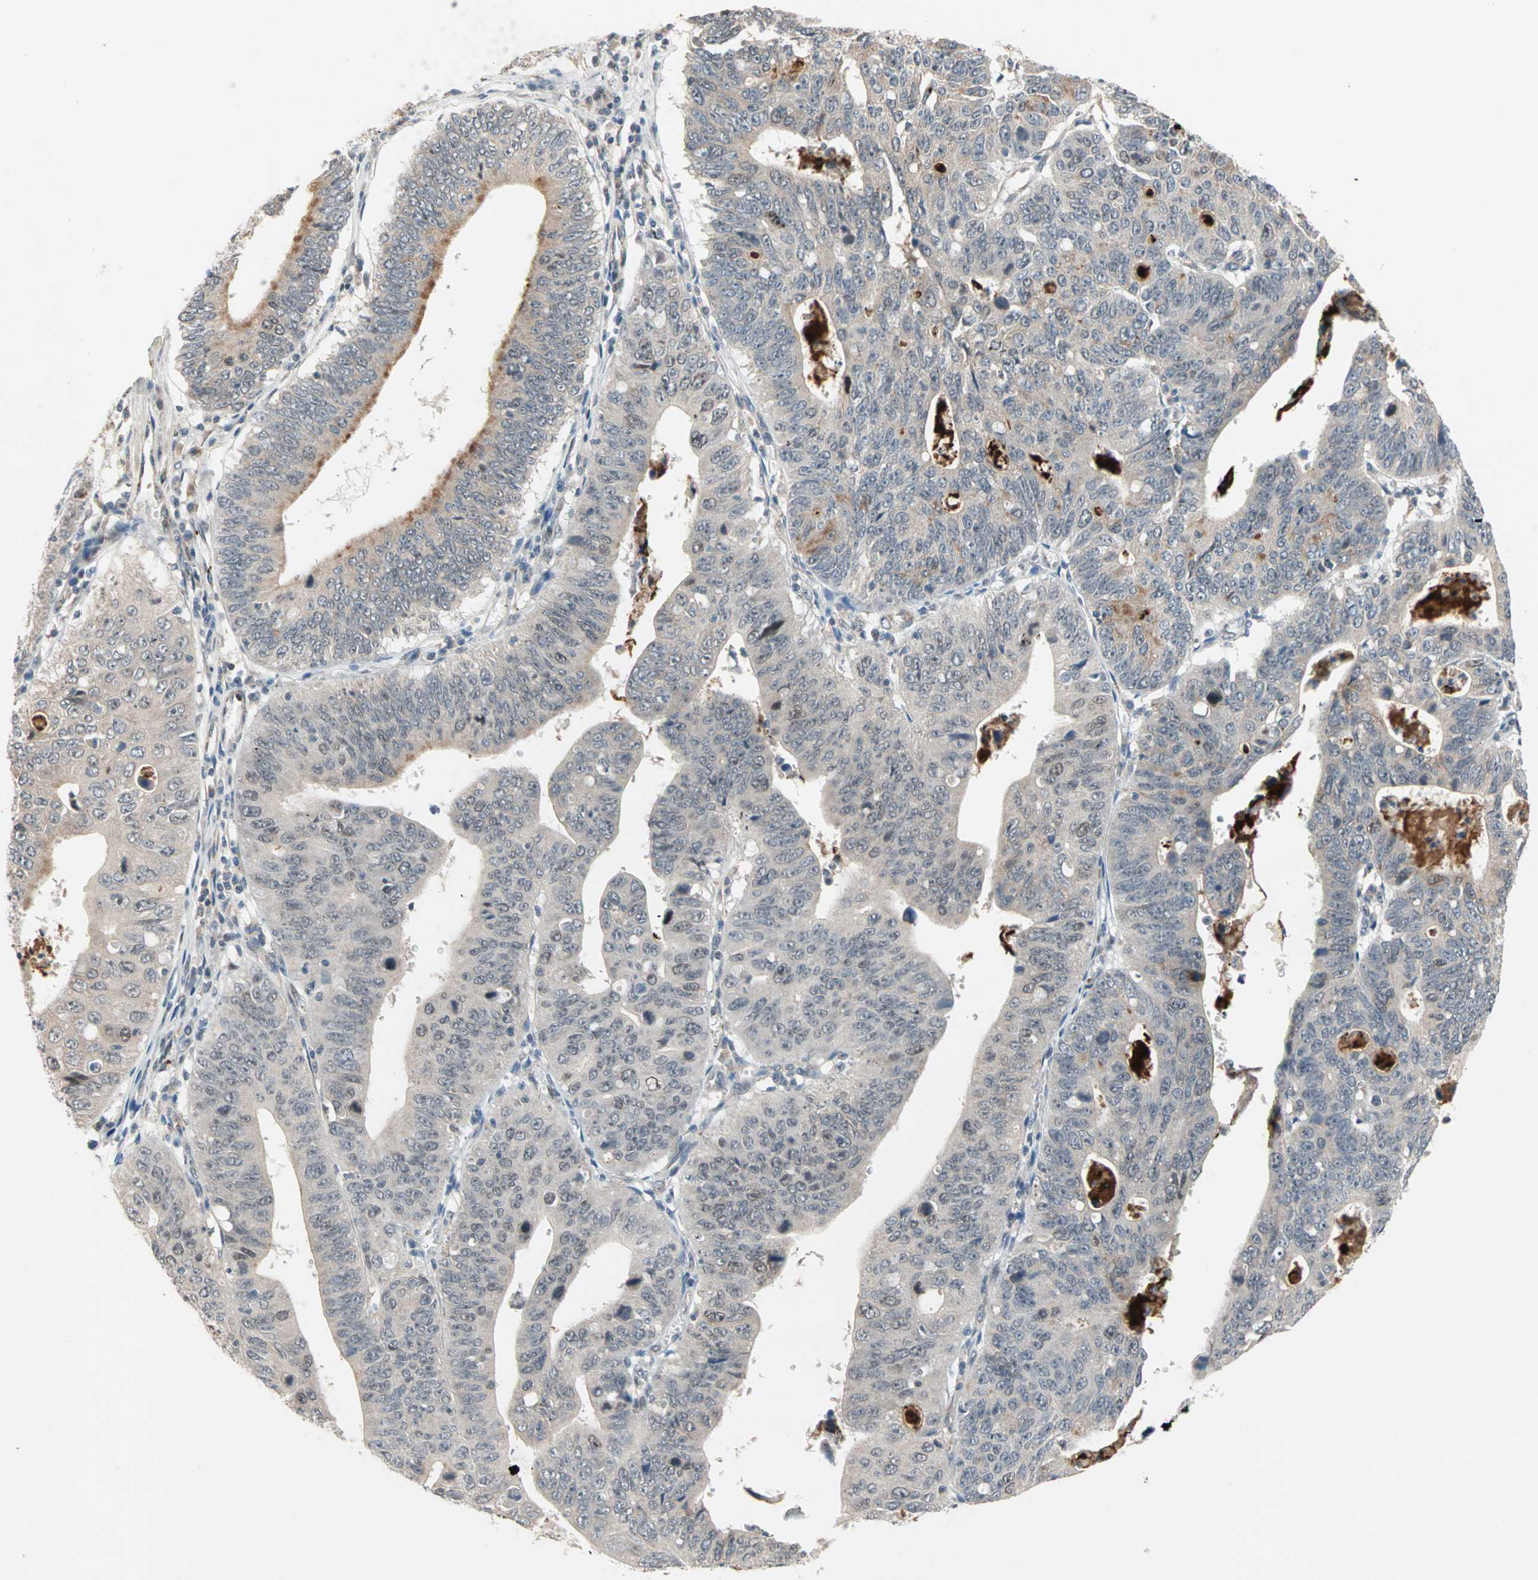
{"staining": {"intensity": "moderate", "quantity": ">75%", "location": "cytoplasmic/membranous"}, "tissue": "stomach cancer", "cell_type": "Tumor cells", "image_type": "cancer", "snomed": [{"axis": "morphology", "description": "Adenocarcinoma, NOS"}, {"axis": "topography", "description": "Stomach"}], "caption": "There is medium levels of moderate cytoplasmic/membranous positivity in tumor cells of stomach adenocarcinoma, as demonstrated by immunohistochemical staining (brown color).", "gene": "PROS1", "patient": {"sex": "male", "age": 59}}